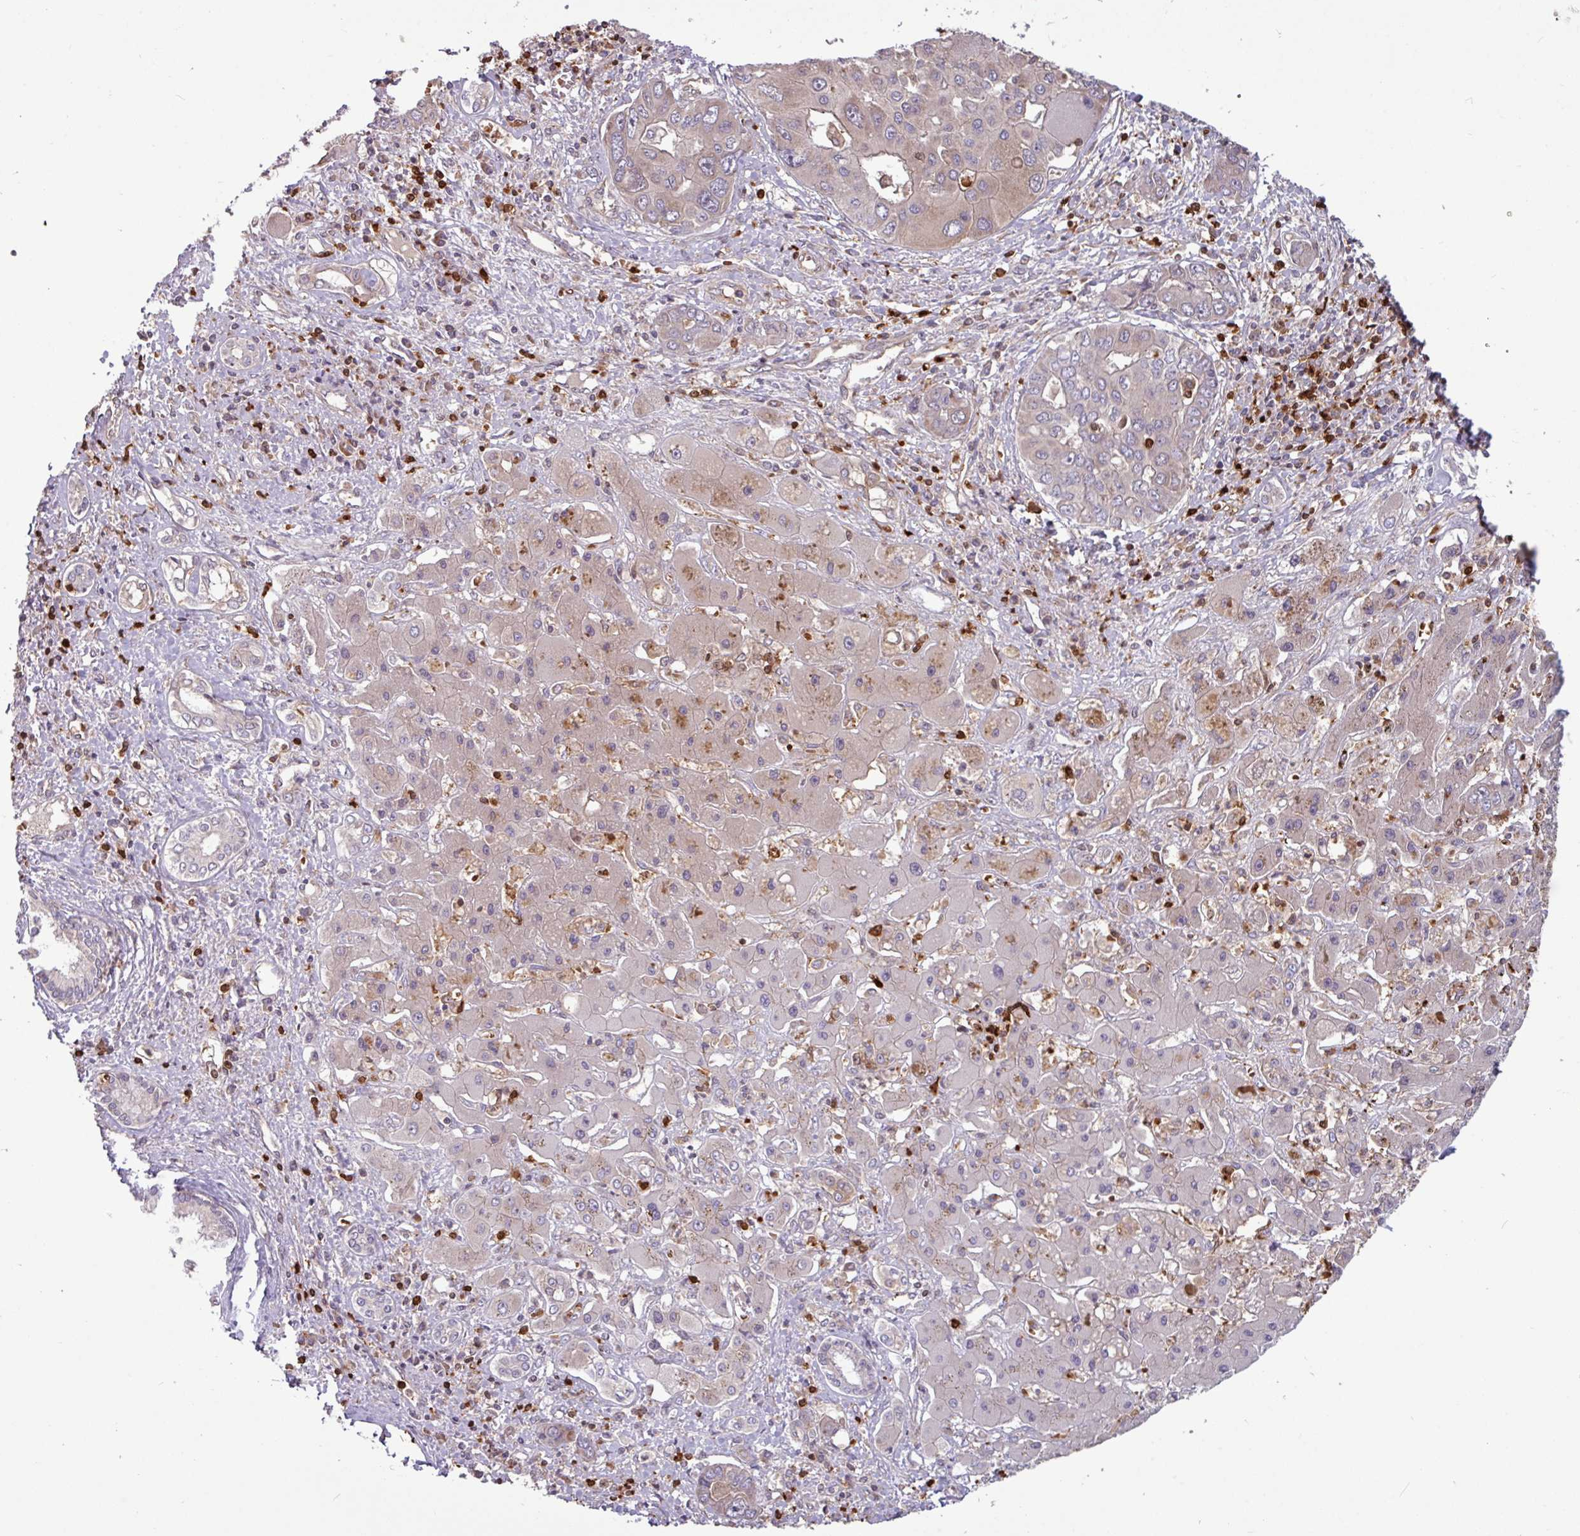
{"staining": {"intensity": "weak", "quantity": "<25%", "location": "cytoplasmic/membranous"}, "tissue": "liver cancer", "cell_type": "Tumor cells", "image_type": "cancer", "snomed": [{"axis": "morphology", "description": "Cholangiocarcinoma"}, {"axis": "topography", "description": "Liver"}], "caption": "This micrograph is of cholangiocarcinoma (liver) stained with immunohistochemistry (IHC) to label a protein in brown with the nuclei are counter-stained blue. There is no staining in tumor cells. (DAB (3,3'-diaminobenzidine) immunohistochemistry visualized using brightfield microscopy, high magnification).", "gene": "SEC61G", "patient": {"sex": "male", "age": 67}}